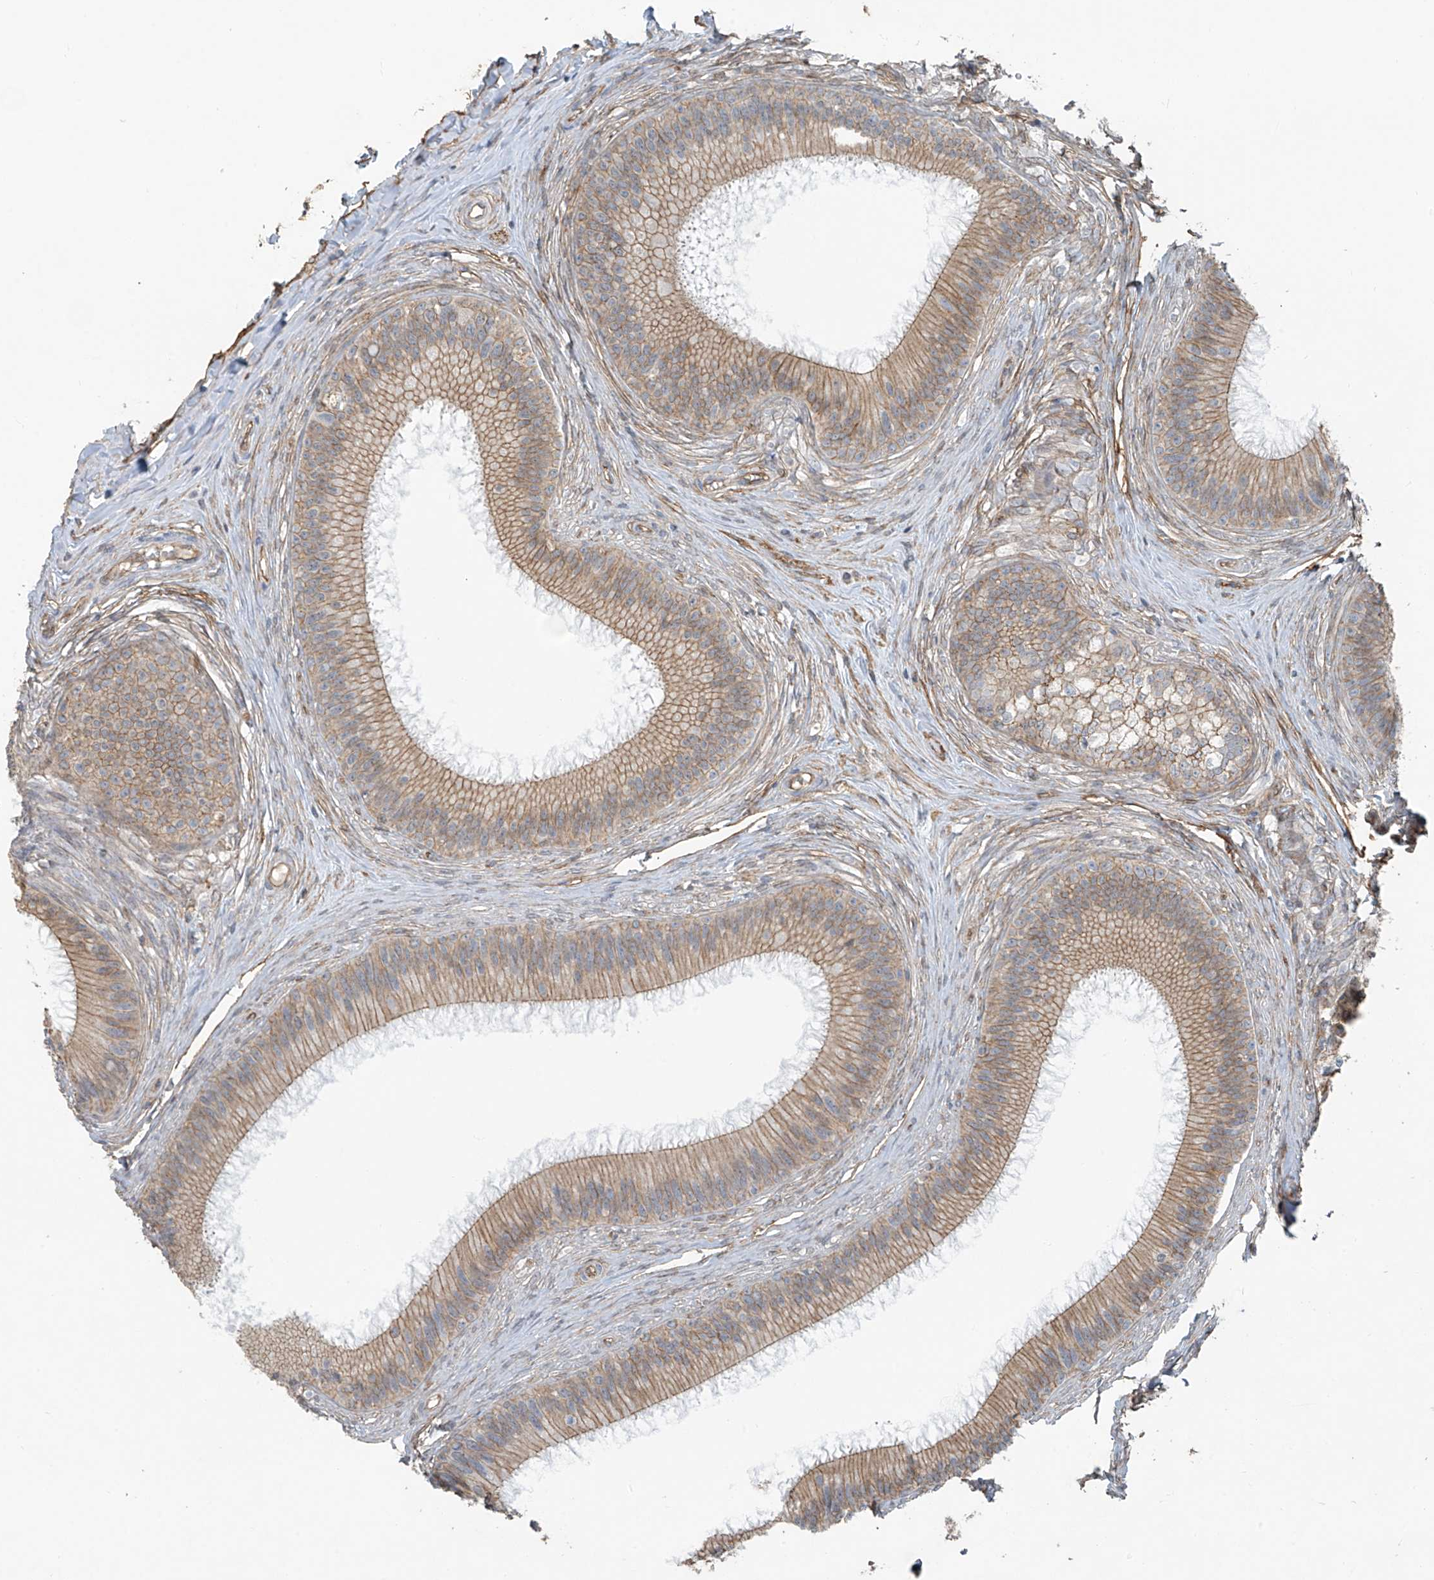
{"staining": {"intensity": "moderate", "quantity": ">75%", "location": "cytoplasmic/membranous"}, "tissue": "epididymis", "cell_type": "Glandular cells", "image_type": "normal", "snomed": [{"axis": "morphology", "description": "Normal tissue, NOS"}, {"axis": "topography", "description": "Epididymis"}], "caption": "Protein analysis of unremarkable epididymis shows moderate cytoplasmic/membranous staining in about >75% of glandular cells.", "gene": "TUBE1", "patient": {"sex": "male", "age": 27}}